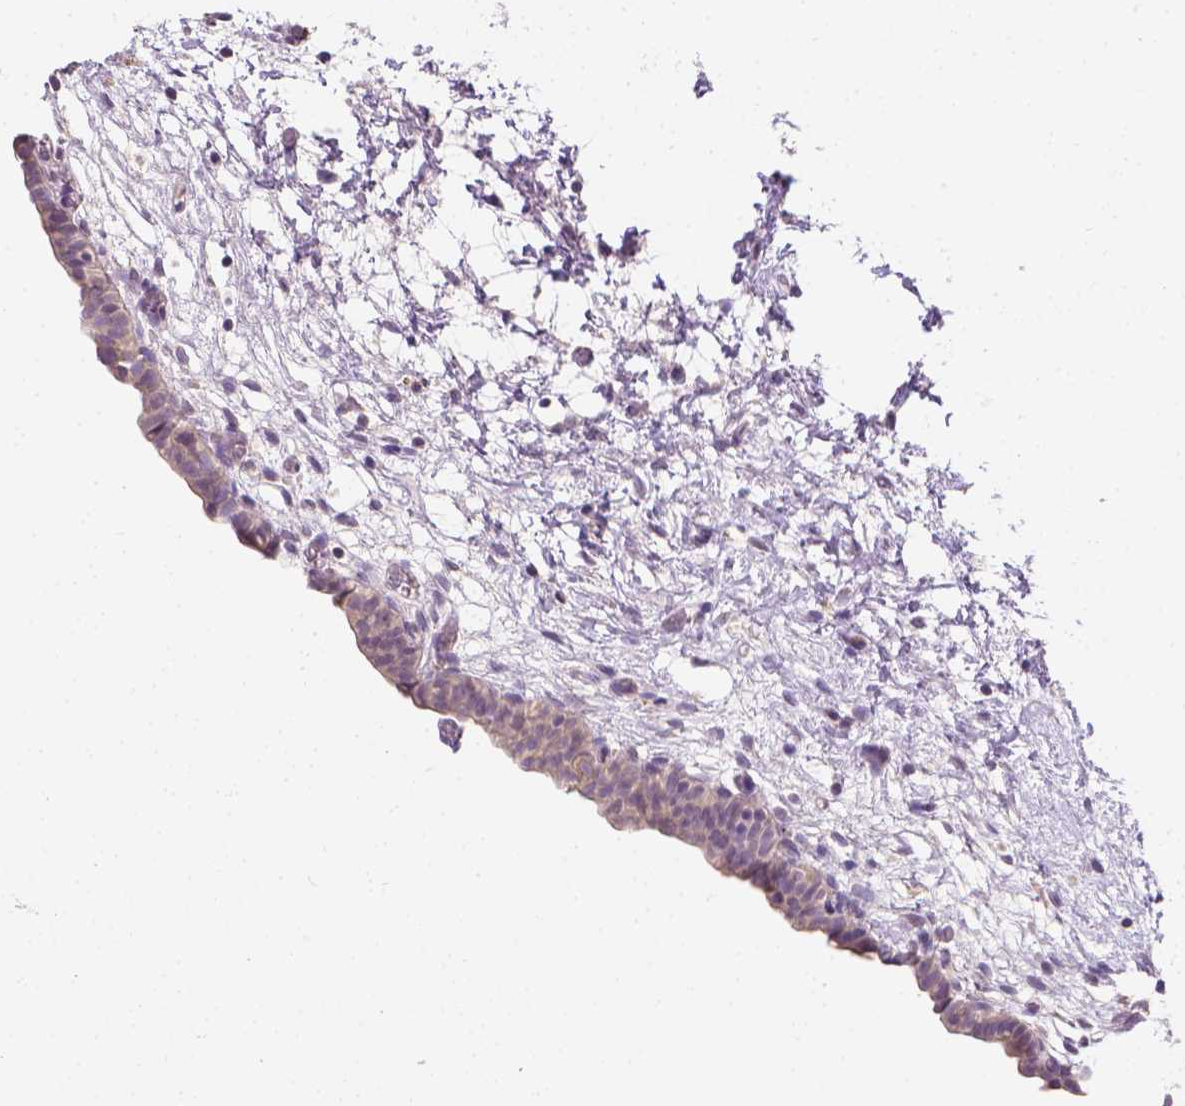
{"staining": {"intensity": "negative", "quantity": "none", "location": "none"}, "tissue": "urinary bladder", "cell_type": "Urothelial cells", "image_type": "normal", "snomed": [{"axis": "morphology", "description": "Normal tissue, NOS"}, {"axis": "topography", "description": "Urinary bladder"}], "caption": "Urothelial cells are negative for brown protein staining in normal urinary bladder. (DAB IHC with hematoxylin counter stain).", "gene": "FASN", "patient": {"sex": "male", "age": 69}}